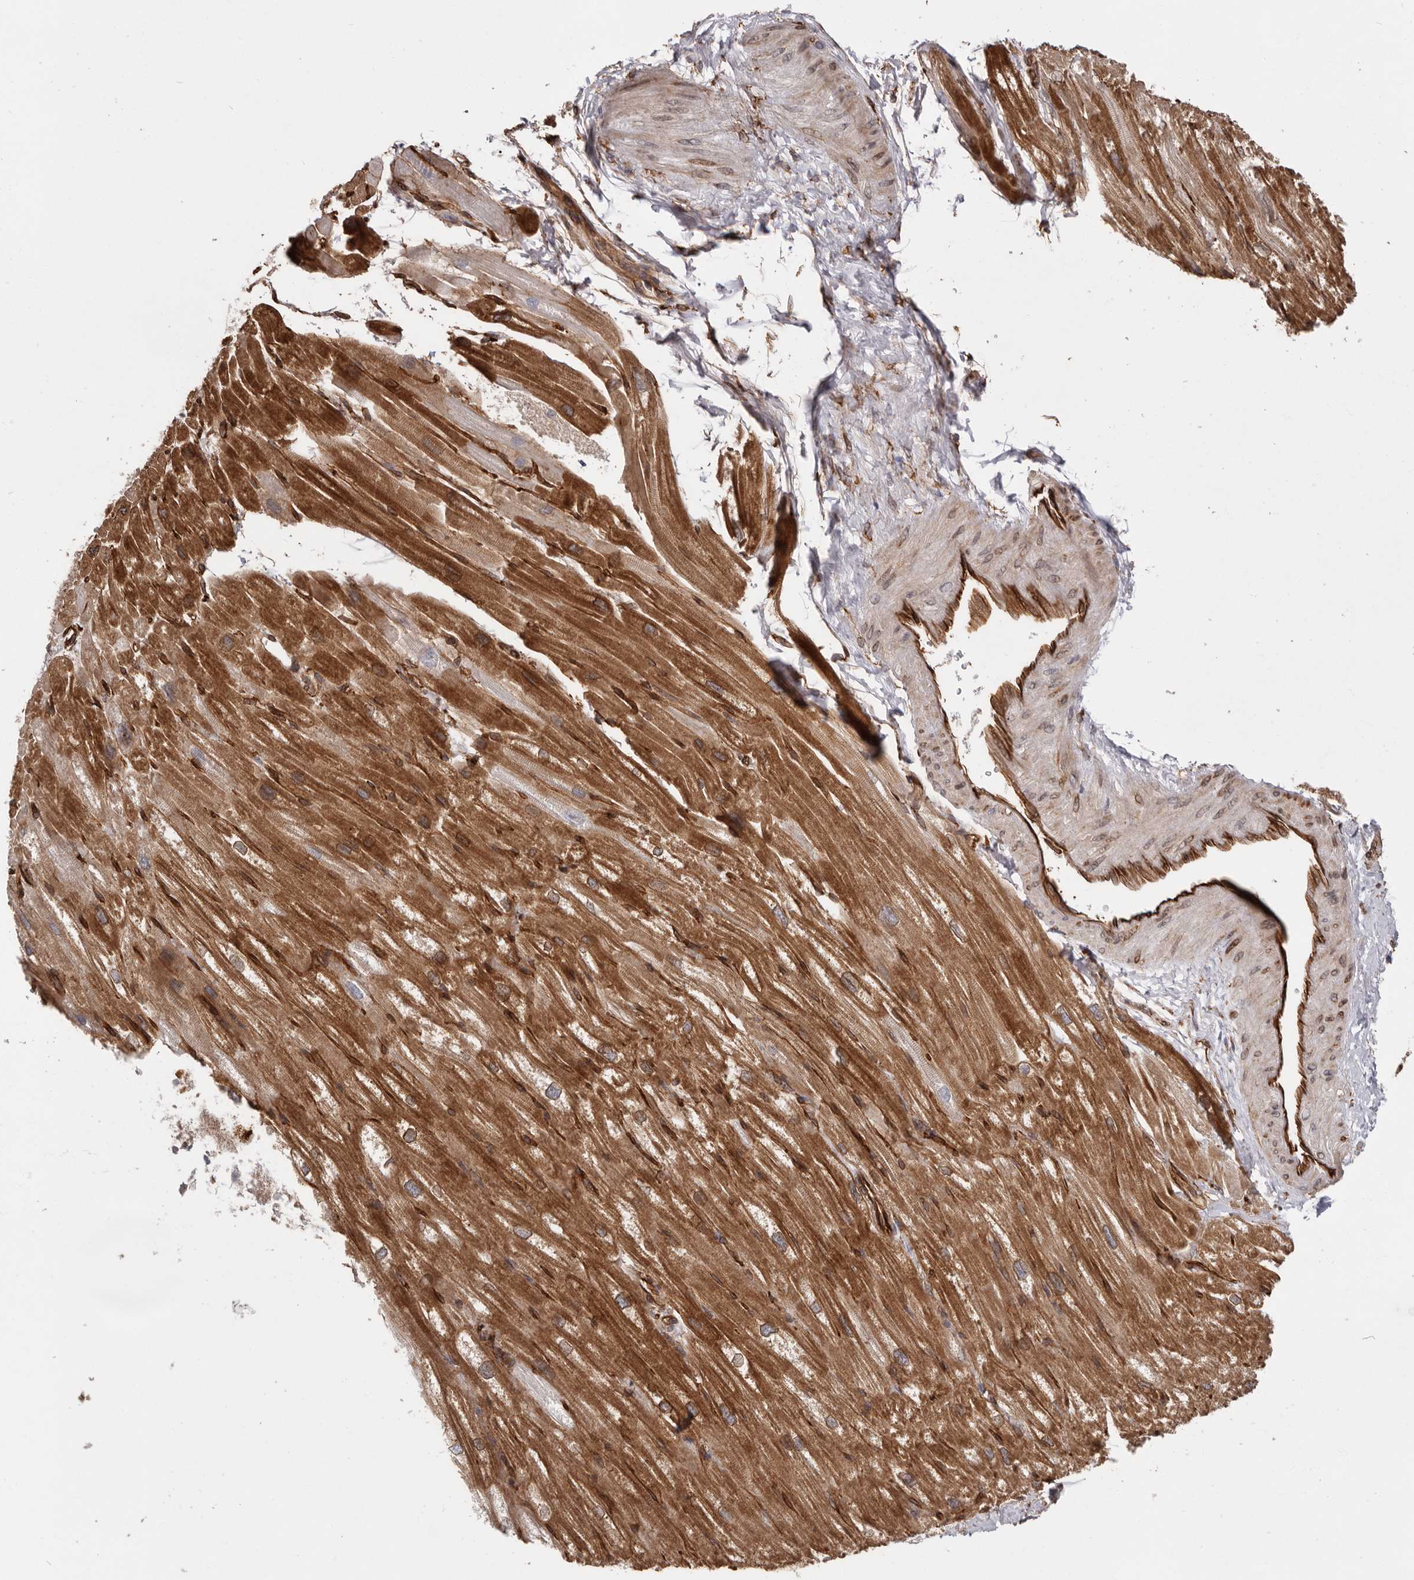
{"staining": {"intensity": "moderate", "quantity": ">75%", "location": "cytoplasmic/membranous"}, "tissue": "heart muscle", "cell_type": "Cardiomyocytes", "image_type": "normal", "snomed": [{"axis": "morphology", "description": "Normal tissue, NOS"}, {"axis": "topography", "description": "Heart"}], "caption": "Human heart muscle stained with a brown dye exhibits moderate cytoplasmic/membranous positive positivity in approximately >75% of cardiomyocytes.", "gene": "WDTC1", "patient": {"sex": "male", "age": 50}}